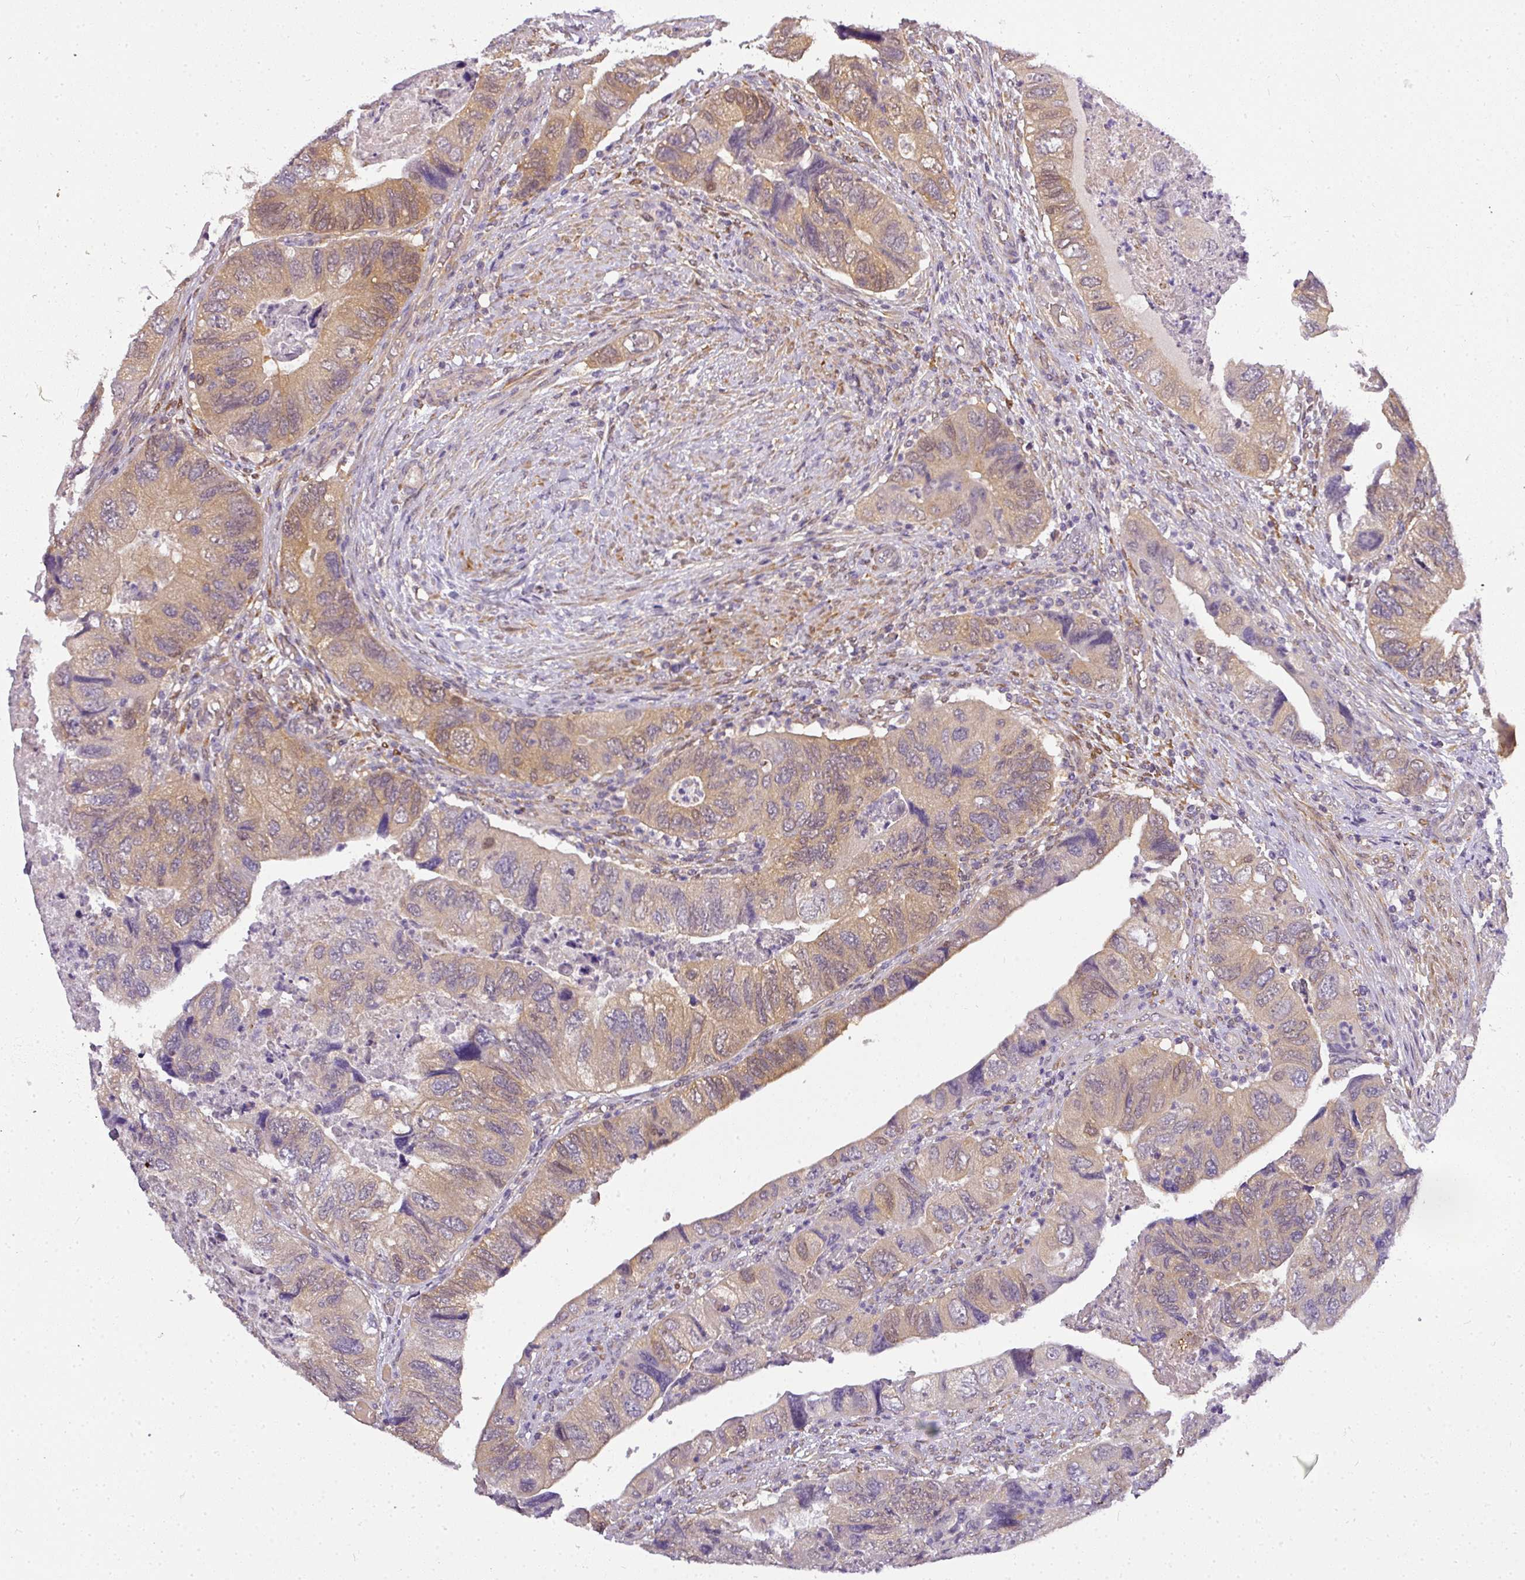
{"staining": {"intensity": "weak", "quantity": ">75%", "location": "cytoplasmic/membranous"}, "tissue": "colorectal cancer", "cell_type": "Tumor cells", "image_type": "cancer", "snomed": [{"axis": "morphology", "description": "Adenocarcinoma, NOS"}, {"axis": "topography", "description": "Rectum"}], "caption": "Protein expression analysis of colorectal adenocarcinoma exhibits weak cytoplasmic/membranous expression in about >75% of tumor cells.", "gene": "ADH5", "patient": {"sex": "male", "age": 63}}